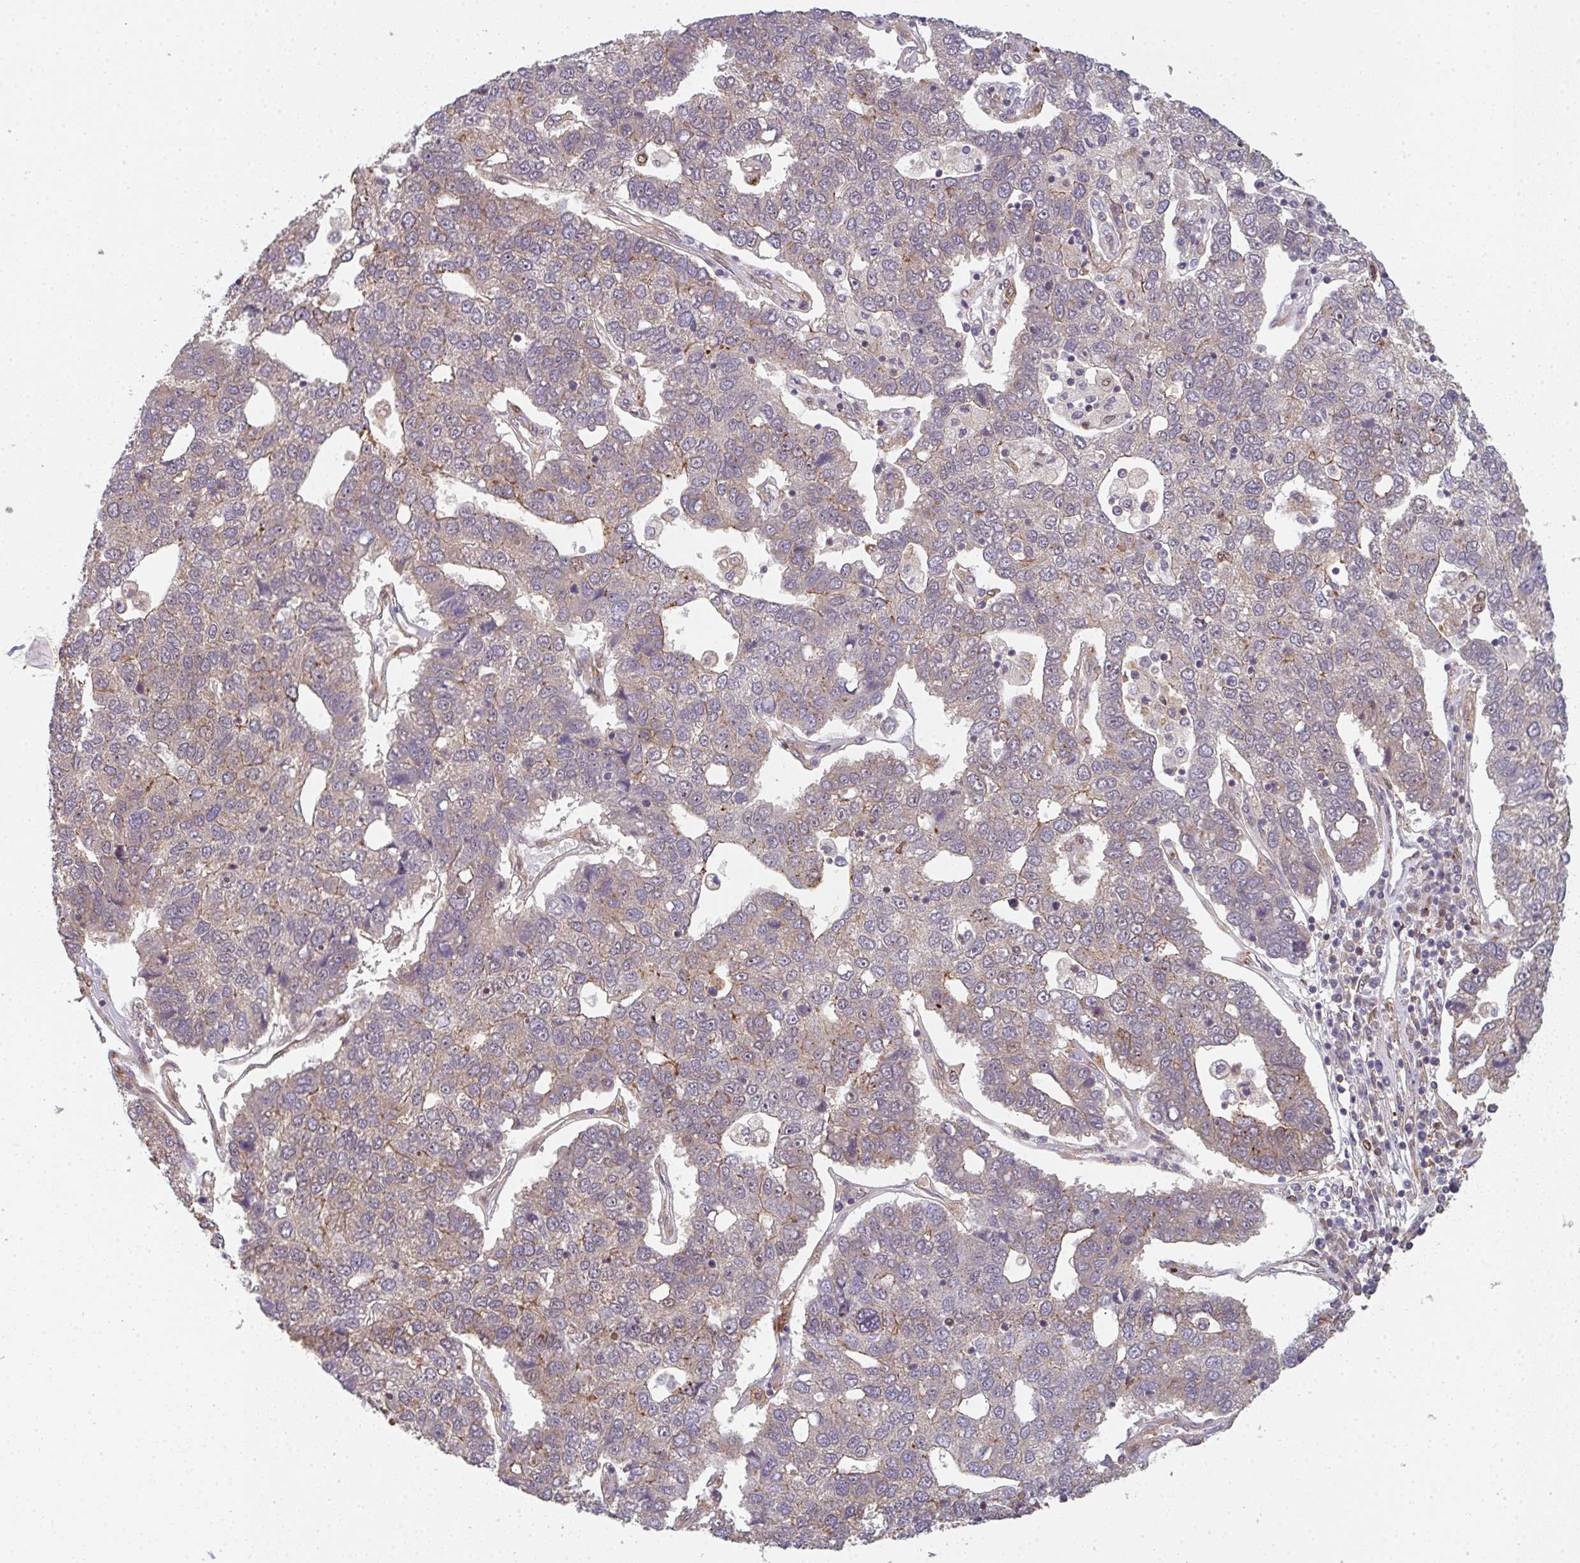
{"staining": {"intensity": "weak", "quantity": "<25%", "location": "cytoplasmic/membranous"}, "tissue": "pancreatic cancer", "cell_type": "Tumor cells", "image_type": "cancer", "snomed": [{"axis": "morphology", "description": "Adenocarcinoma, NOS"}, {"axis": "topography", "description": "Pancreas"}], "caption": "Protein analysis of pancreatic adenocarcinoma exhibits no significant staining in tumor cells.", "gene": "SIMC1", "patient": {"sex": "female", "age": 61}}